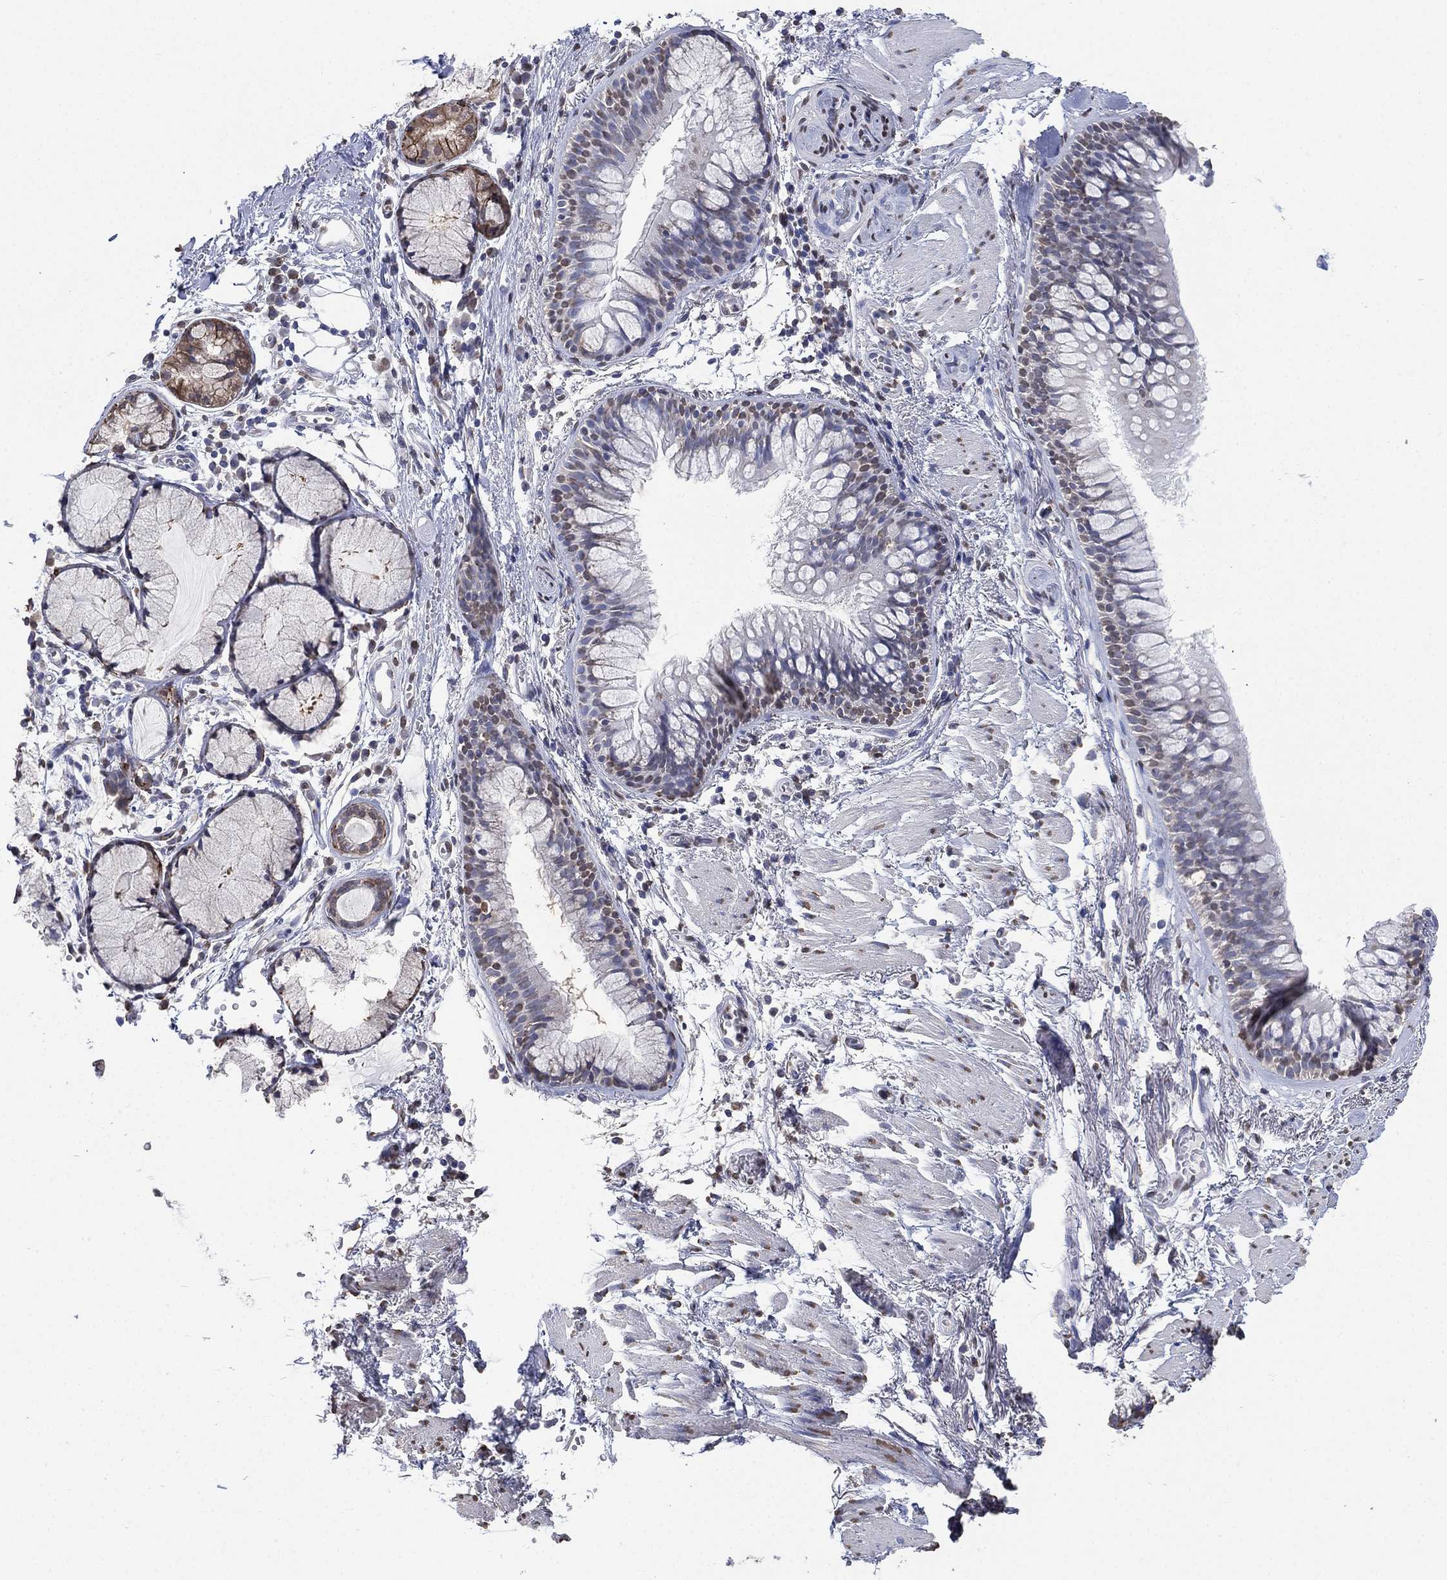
{"staining": {"intensity": "moderate", "quantity": "<25%", "location": "nuclear"}, "tissue": "bronchus", "cell_type": "Respiratory epithelial cells", "image_type": "normal", "snomed": [{"axis": "morphology", "description": "Normal tissue, NOS"}, {"axis": "morphology", "description": "Squamous cell carcinoma, NOS"}, {"axis": "topography", "description": "Cartilage tissue"}, {"axis": "topography", "description": "Bronchus"}], "caption": "Immunohistochemistry (IHC) (DAB (3,3'-diaminobenzidine)) staining of unremarkable human bronchus reveals moderate nuclear protein positivity in about <25% of respiratory epithelial cells. The staining was performed using DAB to visualize the protein expression in brown, while the nuclei were stained in blue with hematoxylin (Magnification: 20x).", "gene": "ALDH7A1", "patient": {"sex": "male", "age": 72}}